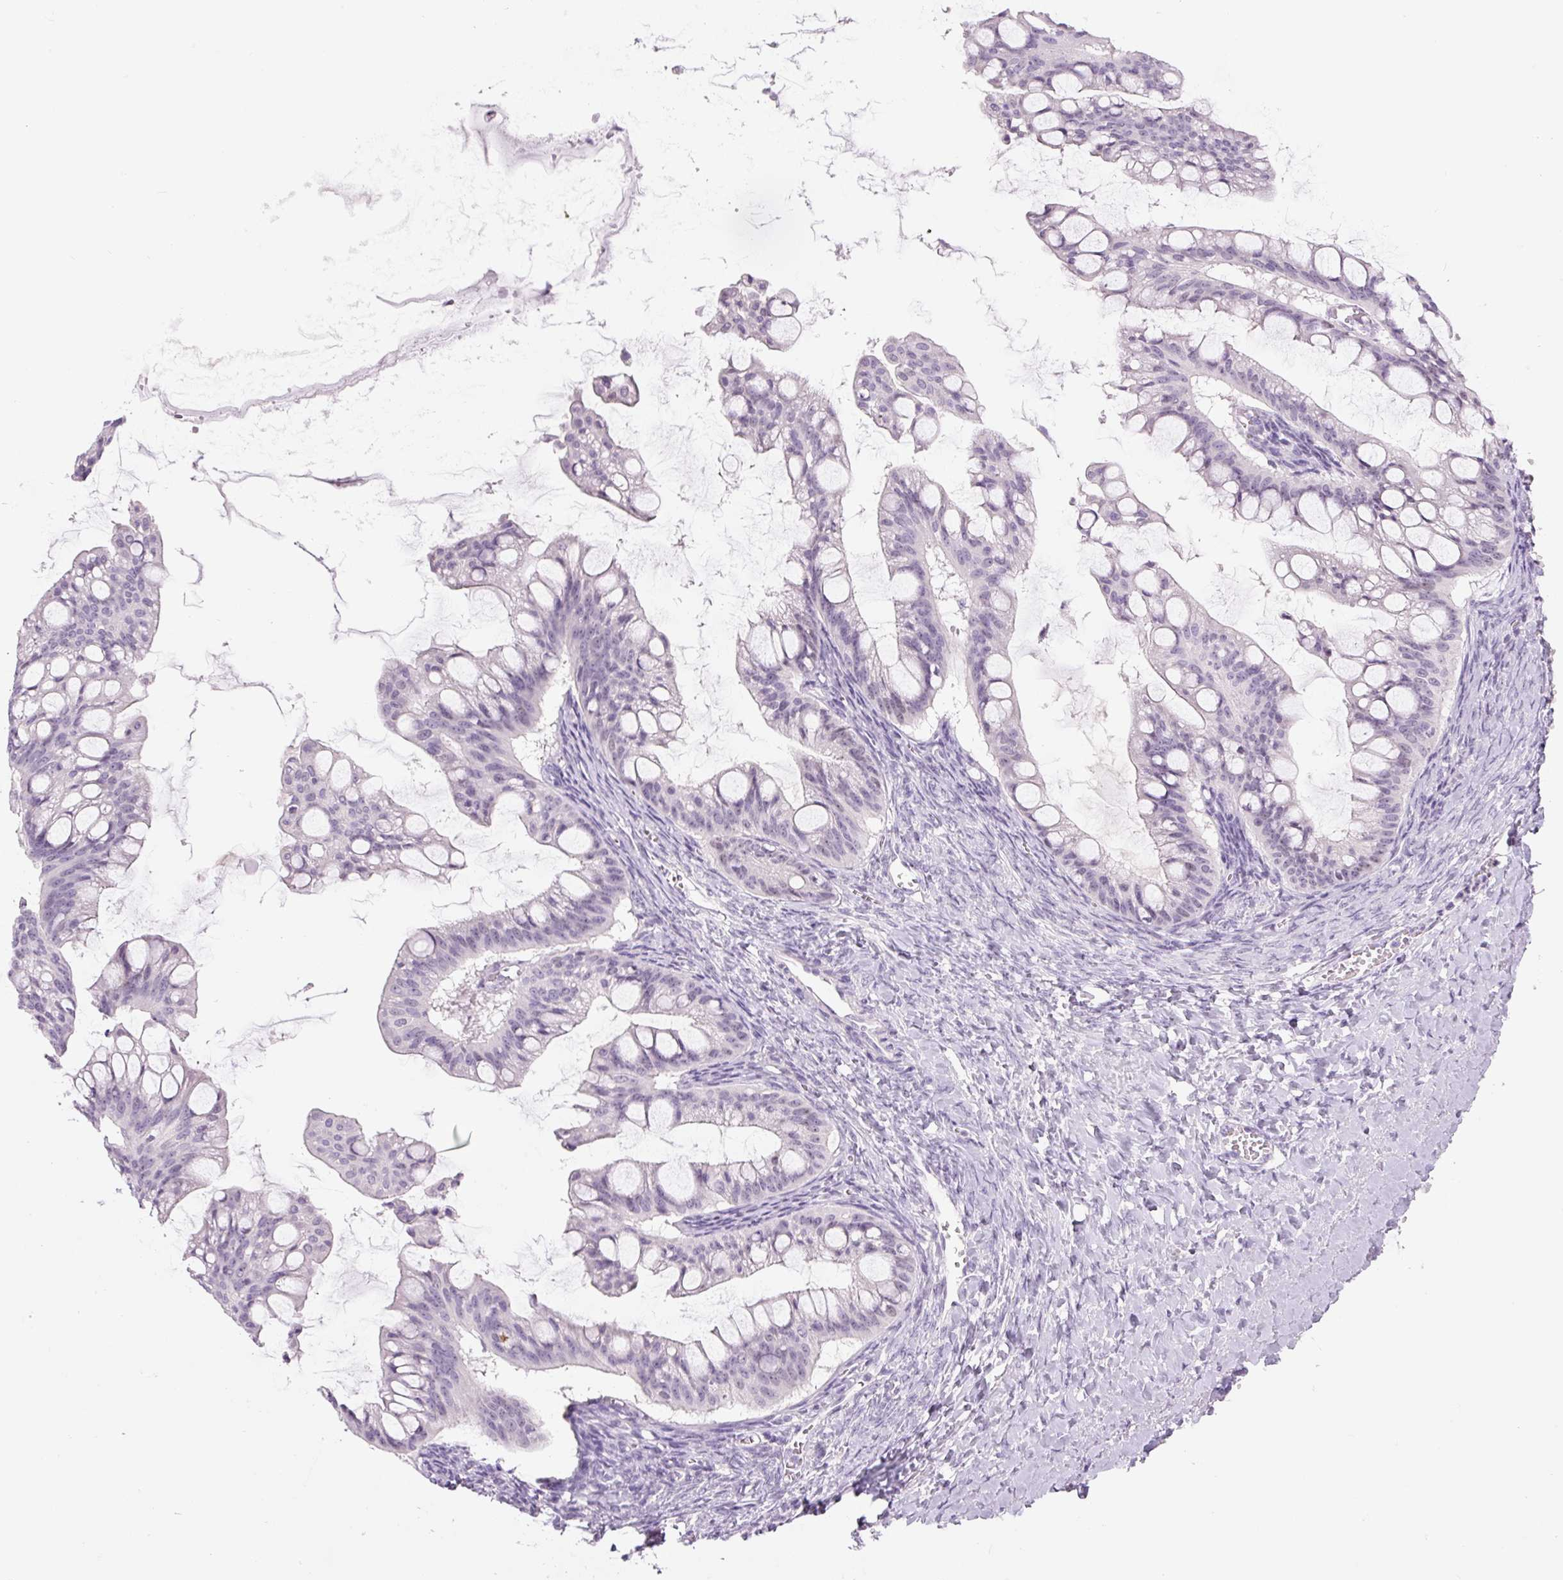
{"staining": {"intensity": "weak", "quantity": "<25%", "location": "nuclear"}, "tissue": "ovarian cancer", "cell_type": "Tumor cells", "image_type": "cancer", "snomed": [{"axis": "morphology", "description": "Cystadenocarcinoma, mucinous, NOS"}, {"axis": "topography", "description": "Ovary"}], "caption": "Immunohistochemical staining of mucinous cystadenocarcinoma (ovarian) demonstrates no significant positivity in tumor cells. (Brightfield microscopy of DAB IHC at high magnification).", "gene": "SIX1", "patient": {"sex": "female", "age": 73}}